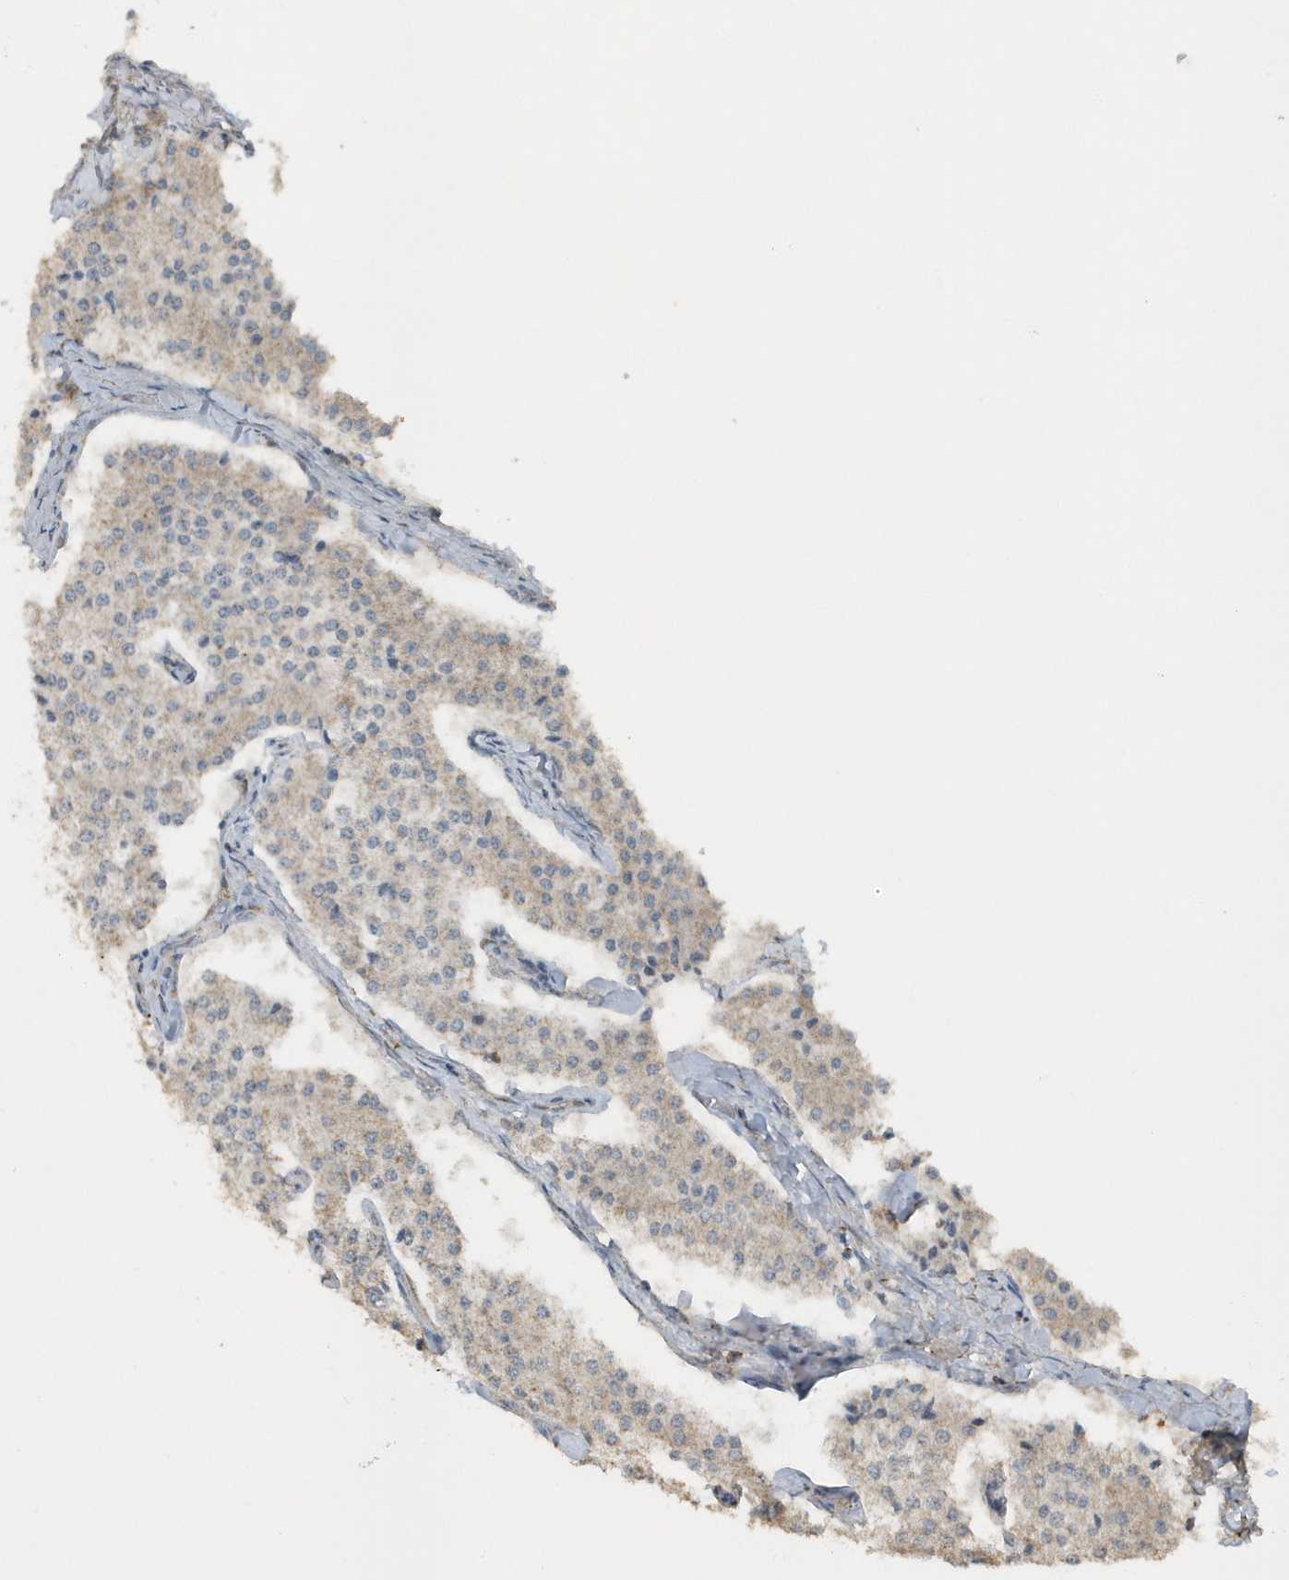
{"staining": {"intensity": "weak", "quantity": "25%-75%", "location": "cytoplasmic/membranous"}, "tissue": "carcinoid", "cell_type": "Tumor cells", "image_type": "cancer", "snomed": [{"axis": "morphology", "description": "Carcinoid, malignant, NOS"}, {"axis": "topography", "description": "Colon"}], "caption": "Protein staining of carcinoid tissue exhibits weak cytoplasmic/membranous expression in approximately 25%-75% of tumor cells.", "gene": "ACTC1", "patient": {"sex": "female", "age": 52}}